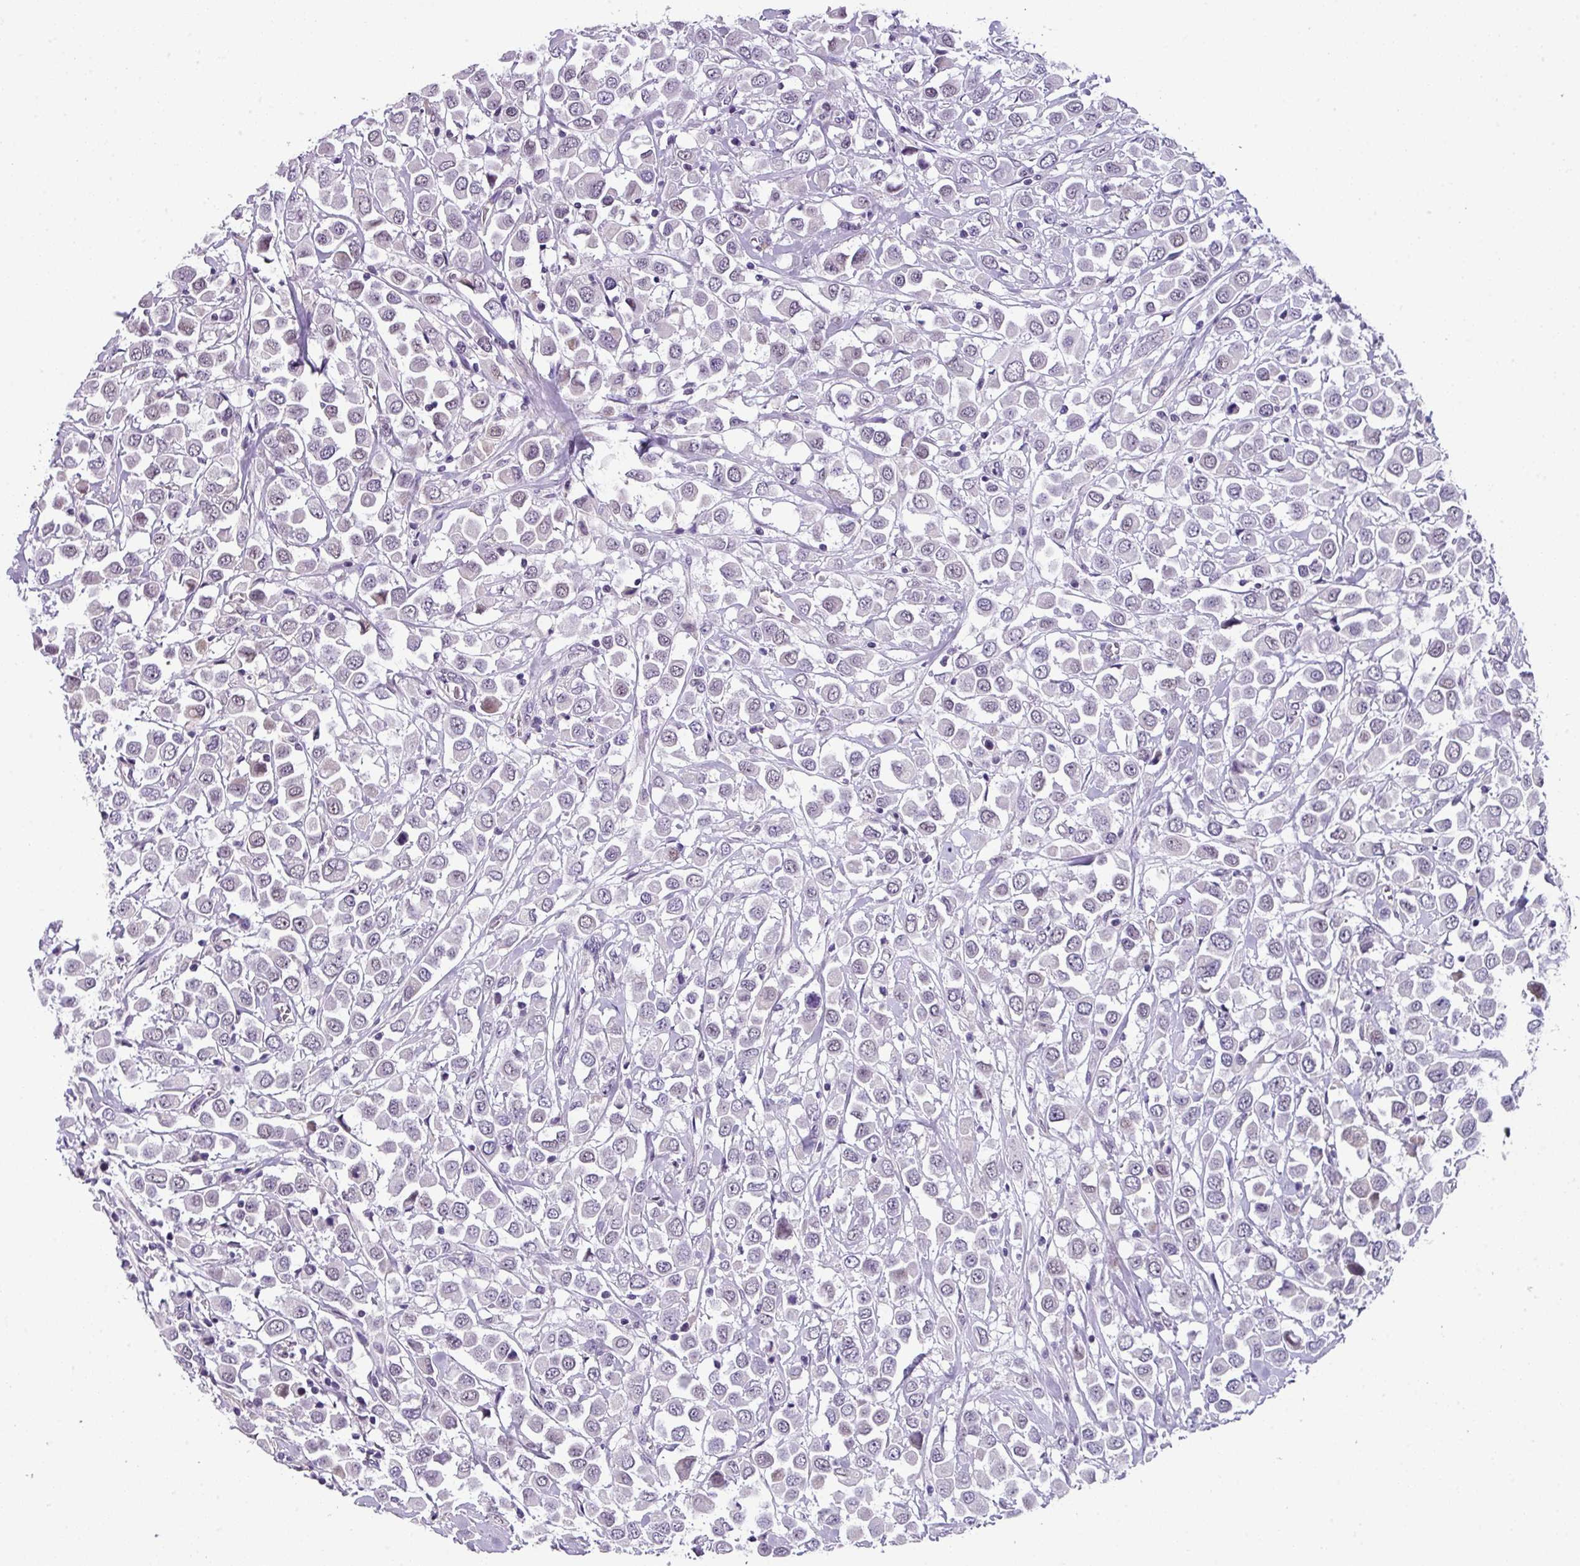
{"staining": {"intensity": "negative", "quantity": "none", "location": "none"}, "tissue": "breast cancer", "cell_type": "Tumor cells", "image_type": "cancer", "snomed": [{"axis": "morphology", "description": "Duct carcinoma"}, {"axis": "topography", "description": "Breast"}], "caption": "Immunohistochemical staining of invasive ductal carcinoma (breast) demonstrates no significant staining in tumor cells.", "gene": "ZFP3", "patient": {"sex": "female", "age": 61}}